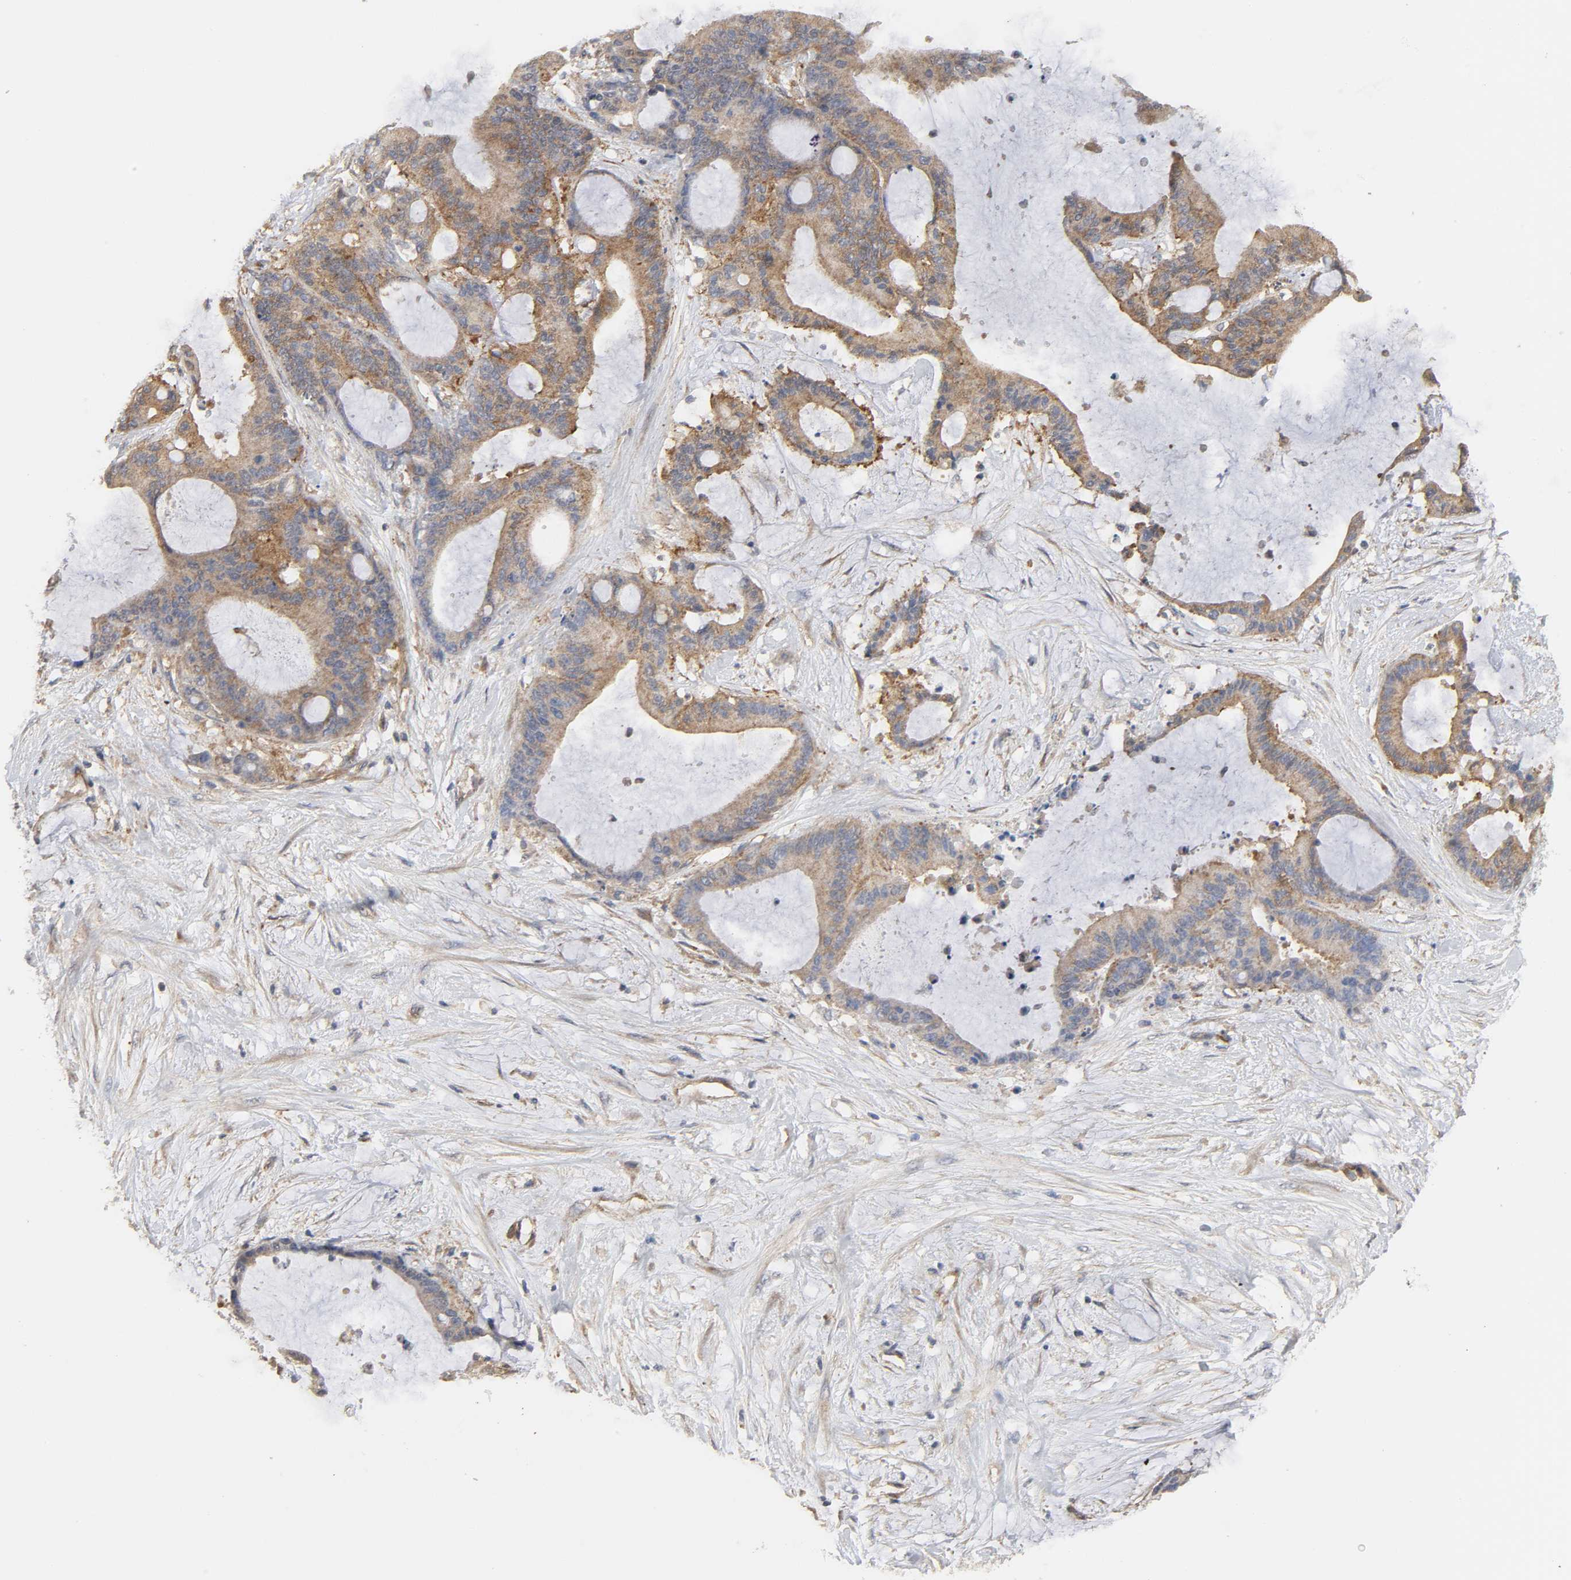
{"staining": {"intensity": "strong", "quantity": ">75%", "location": "cytoplasmic/membranous"}, "tissue": "liver cancer", "cell_type": "Tumor cells", "image_type": "cancer", "snomed": [{"axis": "morphology", "description": "Cholangiocarcinoma"}, {"axis": "topography", "description": "Liver"}], "caption": "Protein positivity by immunohistochemistry exhibits strong cytoplasmic/membranous expression in approximately >75% of tumor cells in liver cholangiocarcinoma.", "gene": "SH3GLB1", "patient": {"sex": "female", "age": 73}}